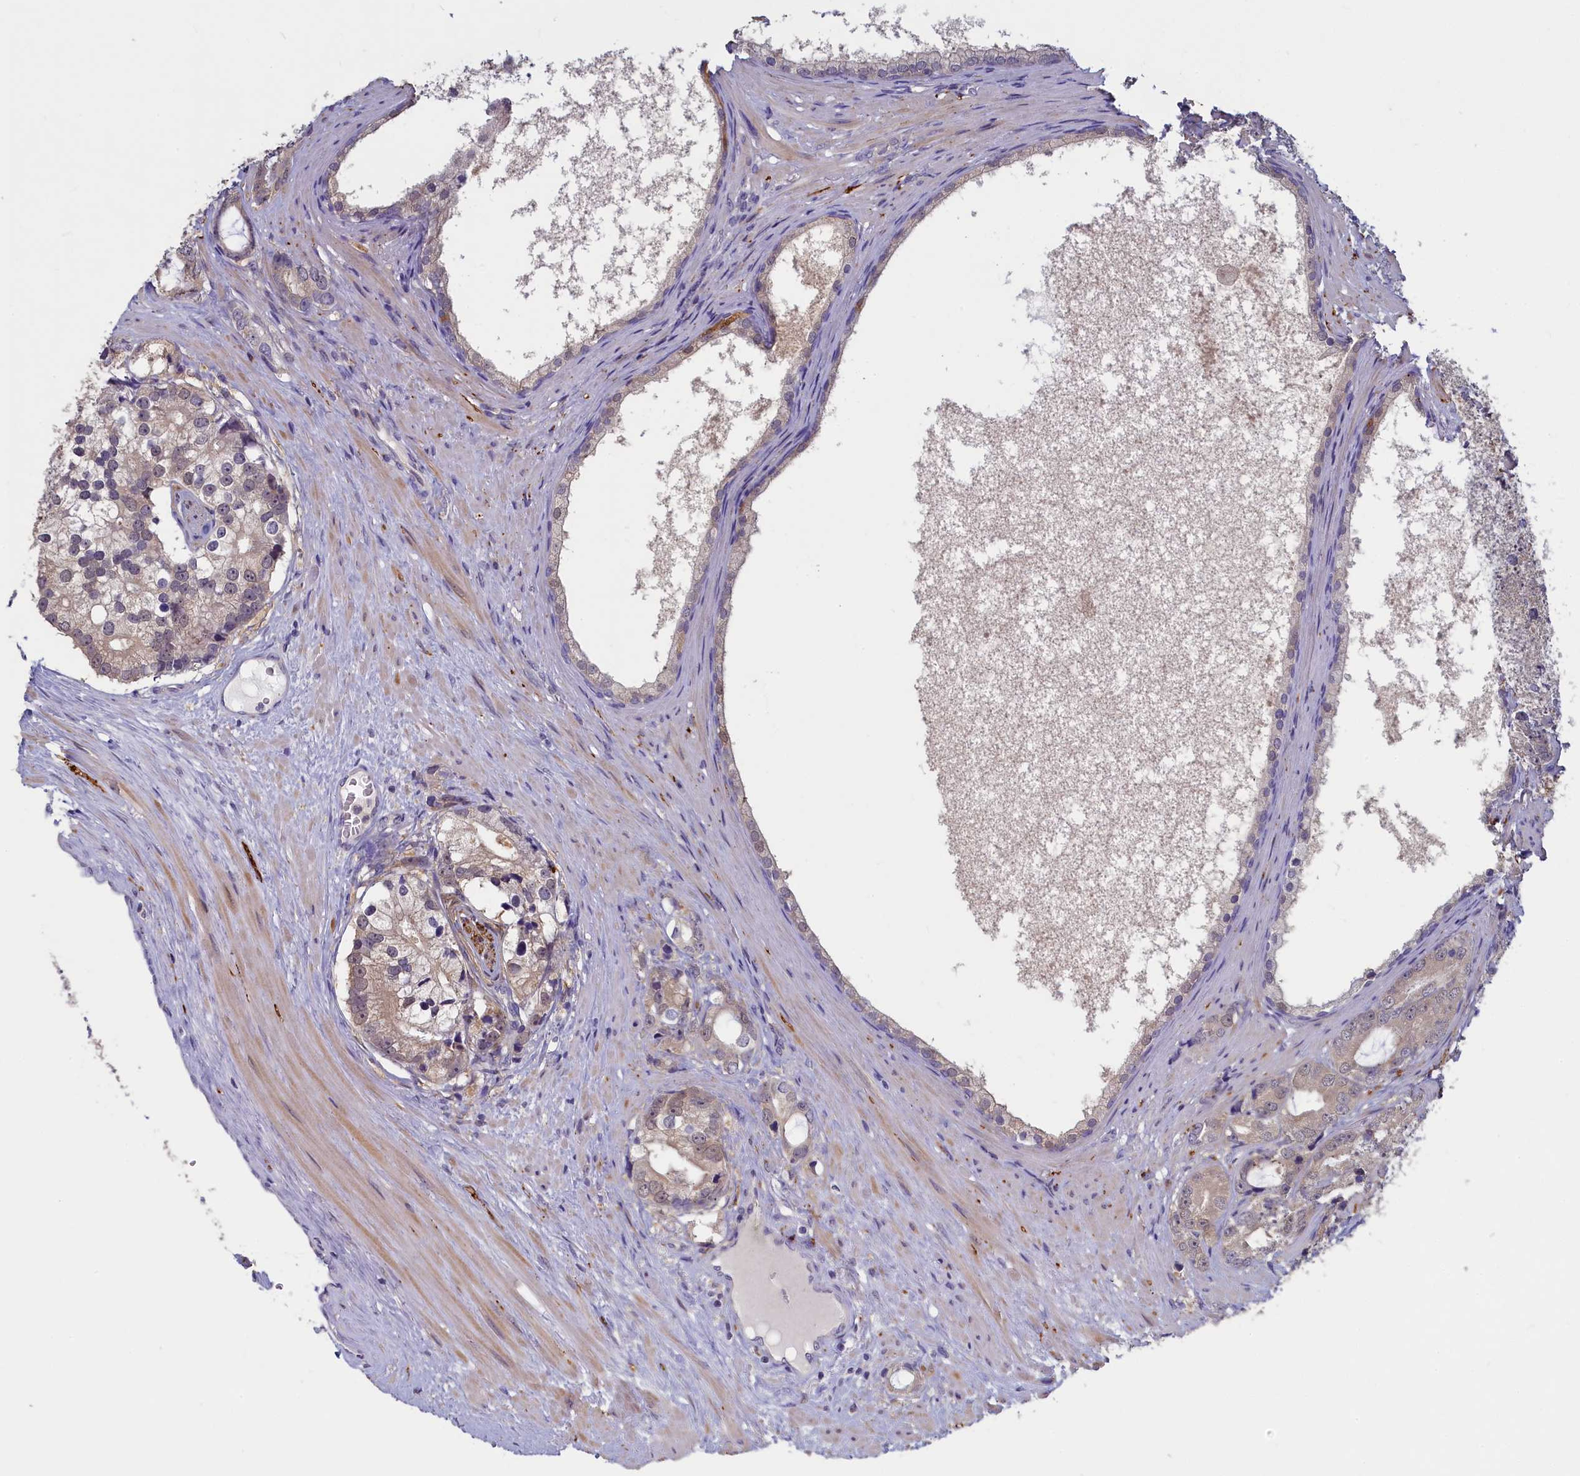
{"staining": {"intensity": "weak", "quantity": "25%-75%", "location": "cytoplasmic/membranous,nuclear"}, "tissue": "prostate cancer", "cell_type": "Tumor cells", "image_type": "cancer", "snomed": [{"axis": "morphology", "description": "Adenocarcinoma, High grade"}, {"axis": "topography", "description": "Prostate"}], "caption": "There is low levels of weak cytoplasmic/membranous and nuclear expression in tumor cells of adenocarcinoma (high-grade) (prostate), as demonstrated by immunohistochemical staining (brown color).", "gene": "UCHL3", "patient": {"sex": "male", "age": 75}}